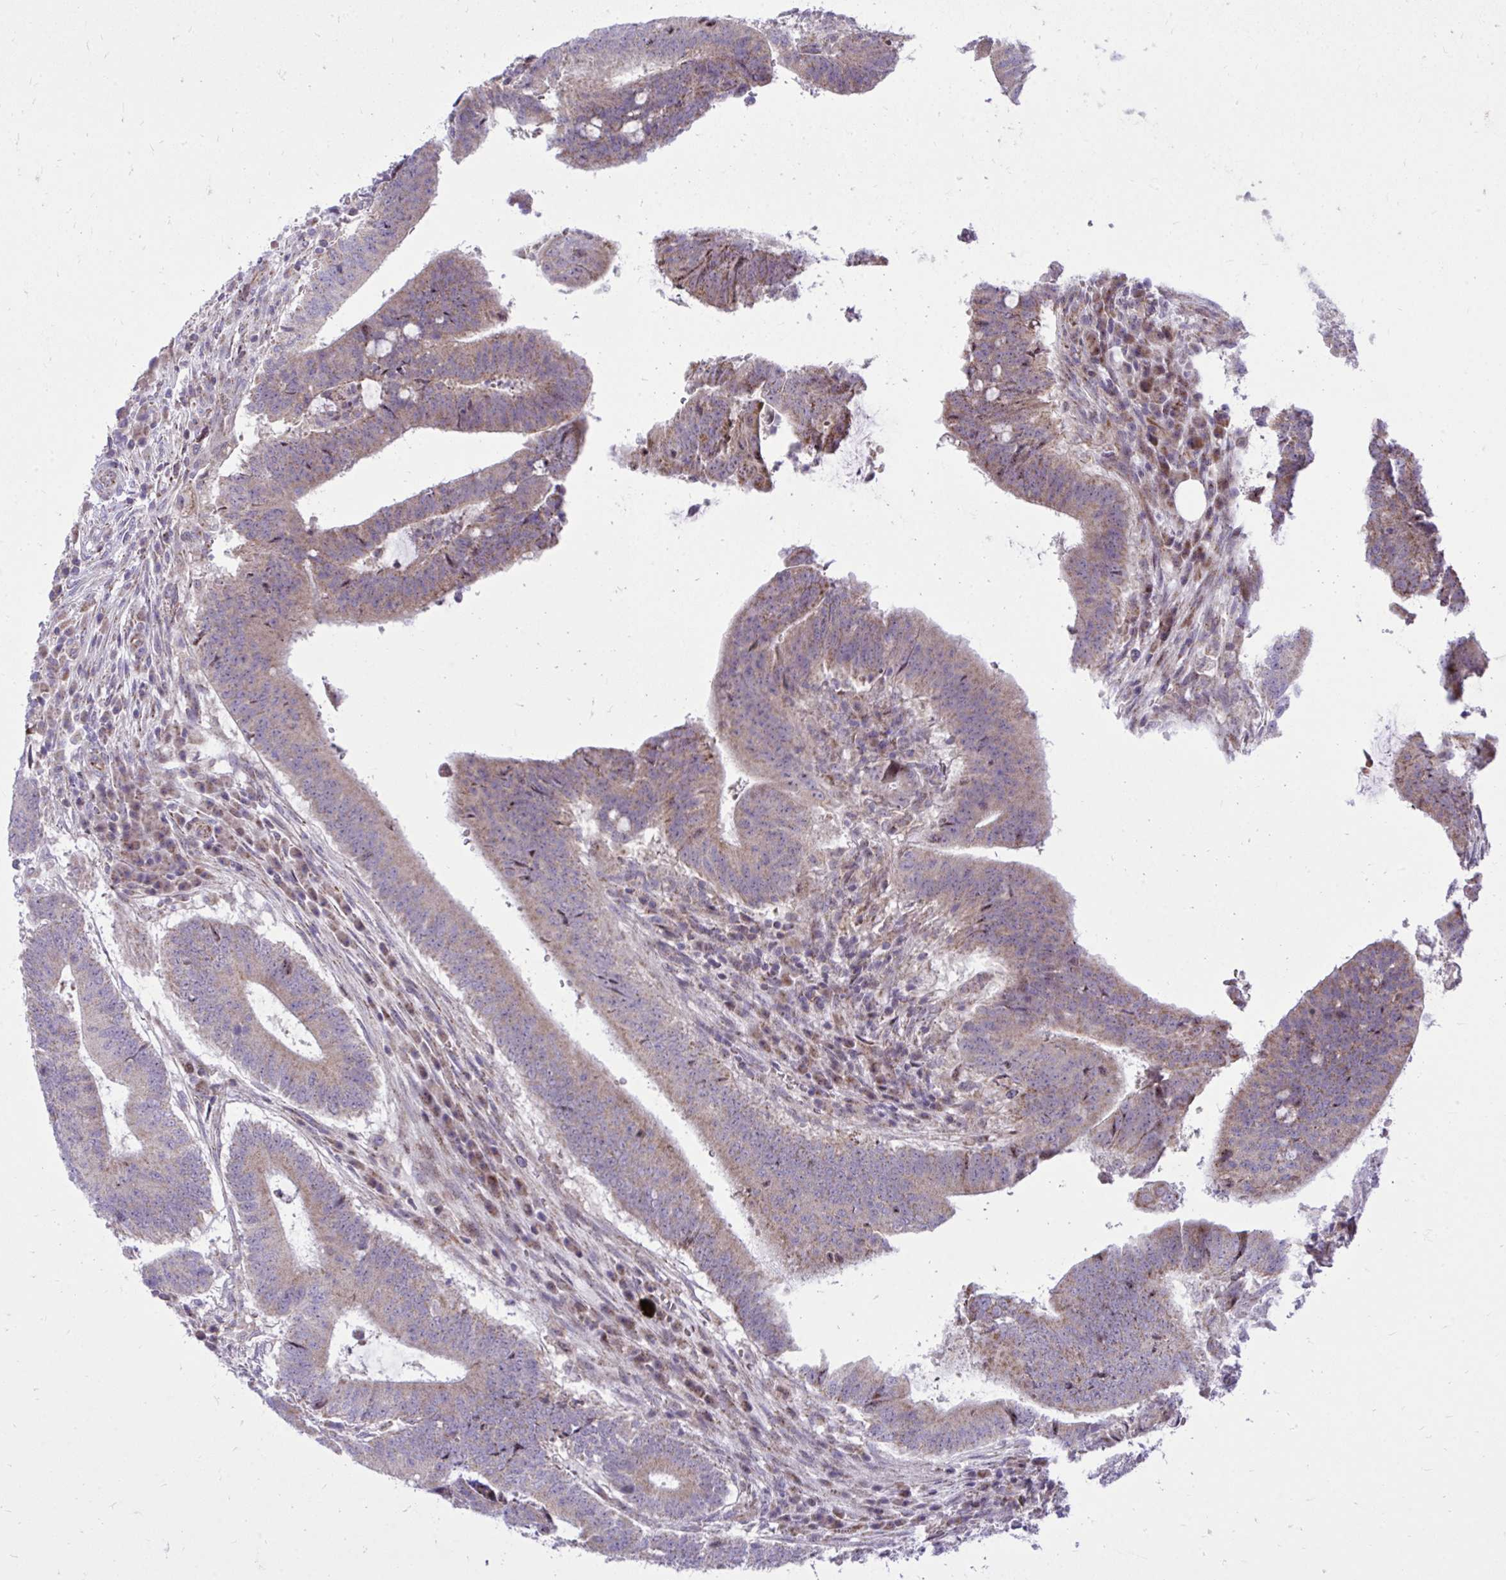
{"staining": {"intensity": "weak", "quantity": ">75%", "location": "cytoplasmic/membranous"}, "tissue": "colorectal cancer", "cell_type": "Tumor cells", "image_type": "cancer", "snomed": [{"axis": "morphology", "description": "Adenocarcinoma, NOS"}, {"axis": "topography", "description": "Colon"}], "caption": "The histopathology image reveals immunohistochemical staining of adenocarcinoma (colorectal). There is weak cytoplasmic/membranous positivity is appreciated in about >75% of tumor cells.", "gene": "GPRIN3", "patient": {"sex": "female", "age": 43}}